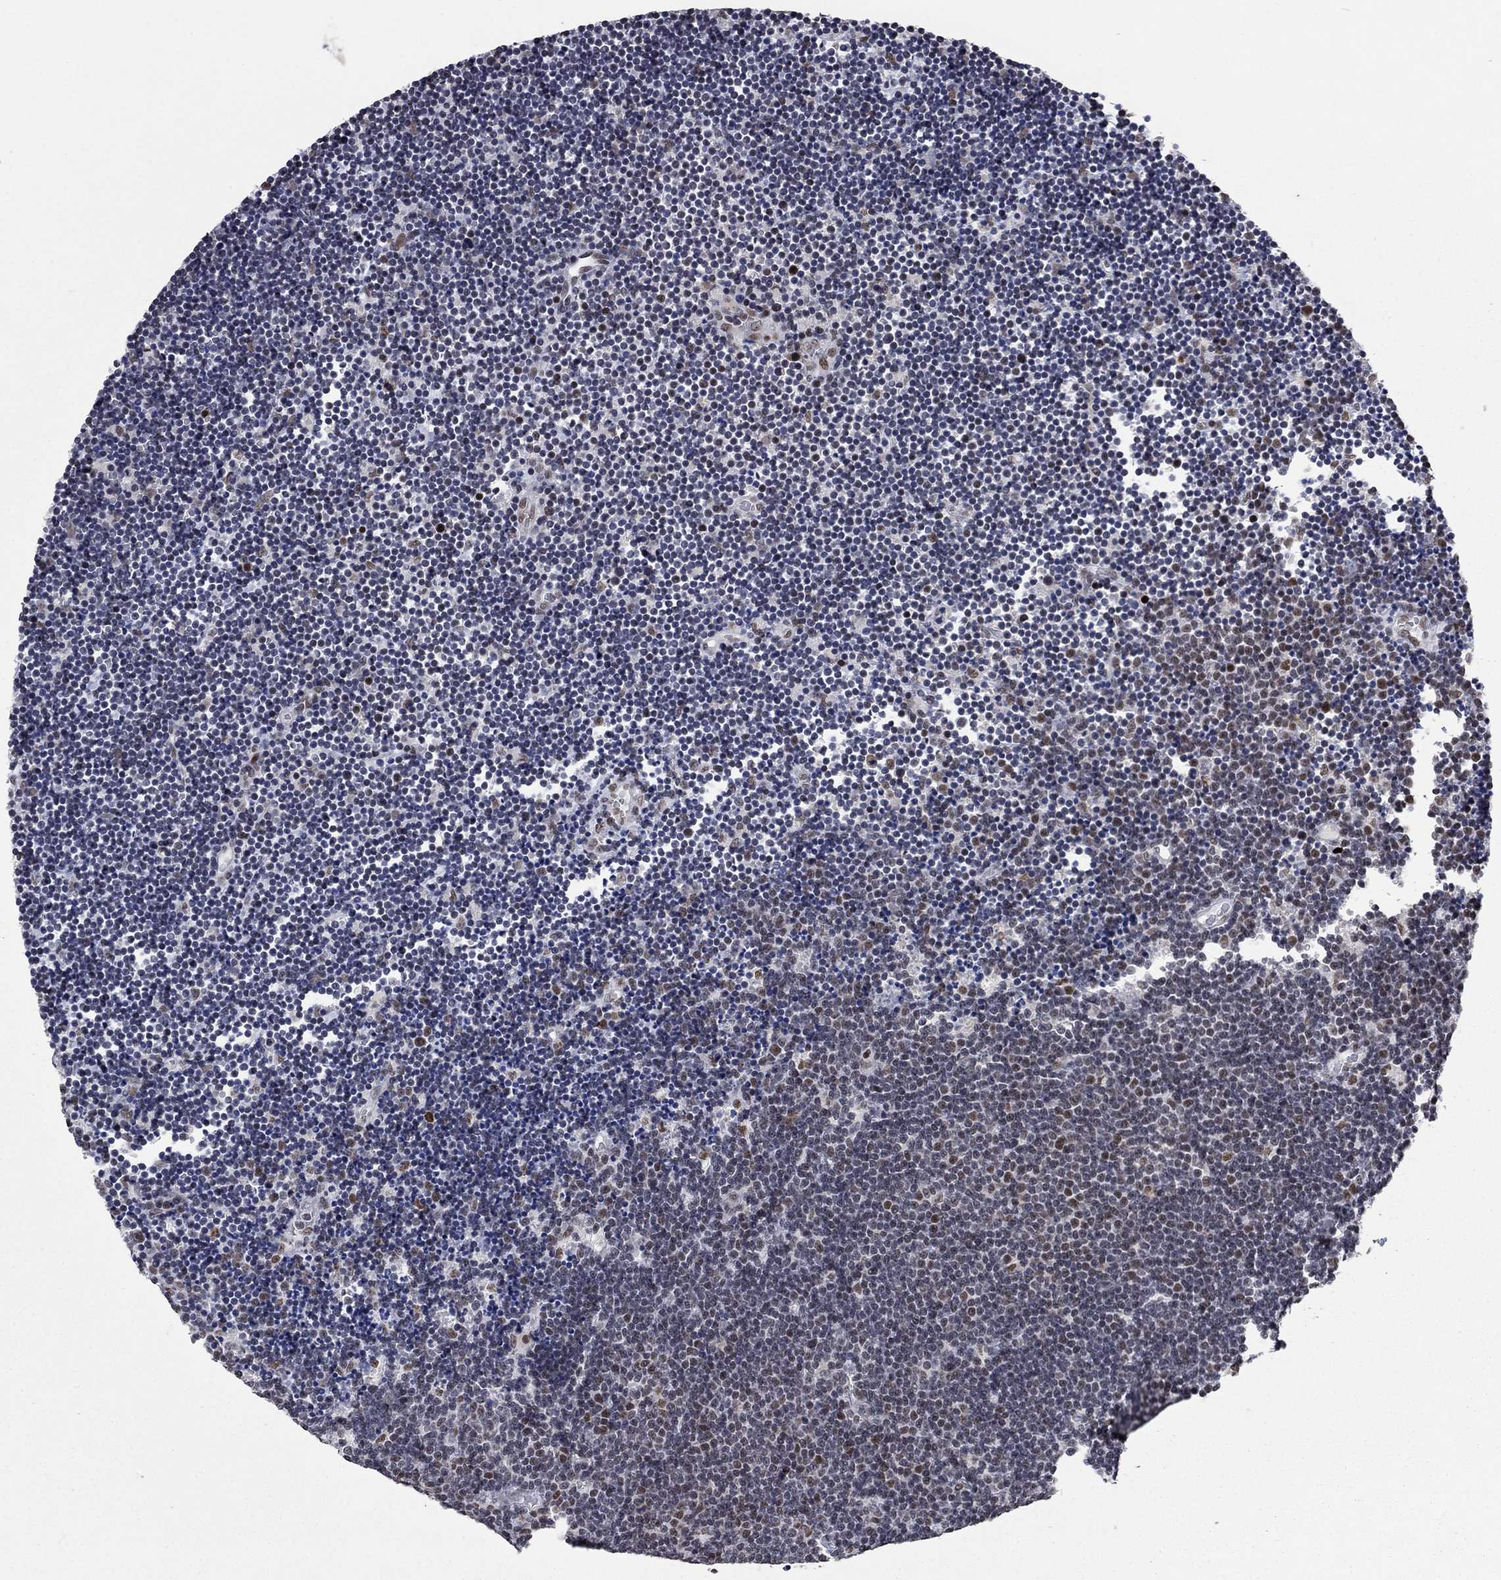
{"staining": {"intensity": "moderate", "quantity": "<25%", "location": "nuclear"}, "tissue": "lymphoma", "cell_type": "Tumor cells", "image_type": "cancer", "snomed": [{"axis": "morphology", "description": "Malignant lymphoma, non-Hodgkin's type, Low grade"}, {"axis": "topography", "description": "Brain"}], "caption": "Lymphoma stained with DAB immunohistochemistry demonstrates low levels of moderate nuclear expression in about <25% of tumor cells.", "gene": "HCFC1", "patient": {"sex": "female", "age": 66}}